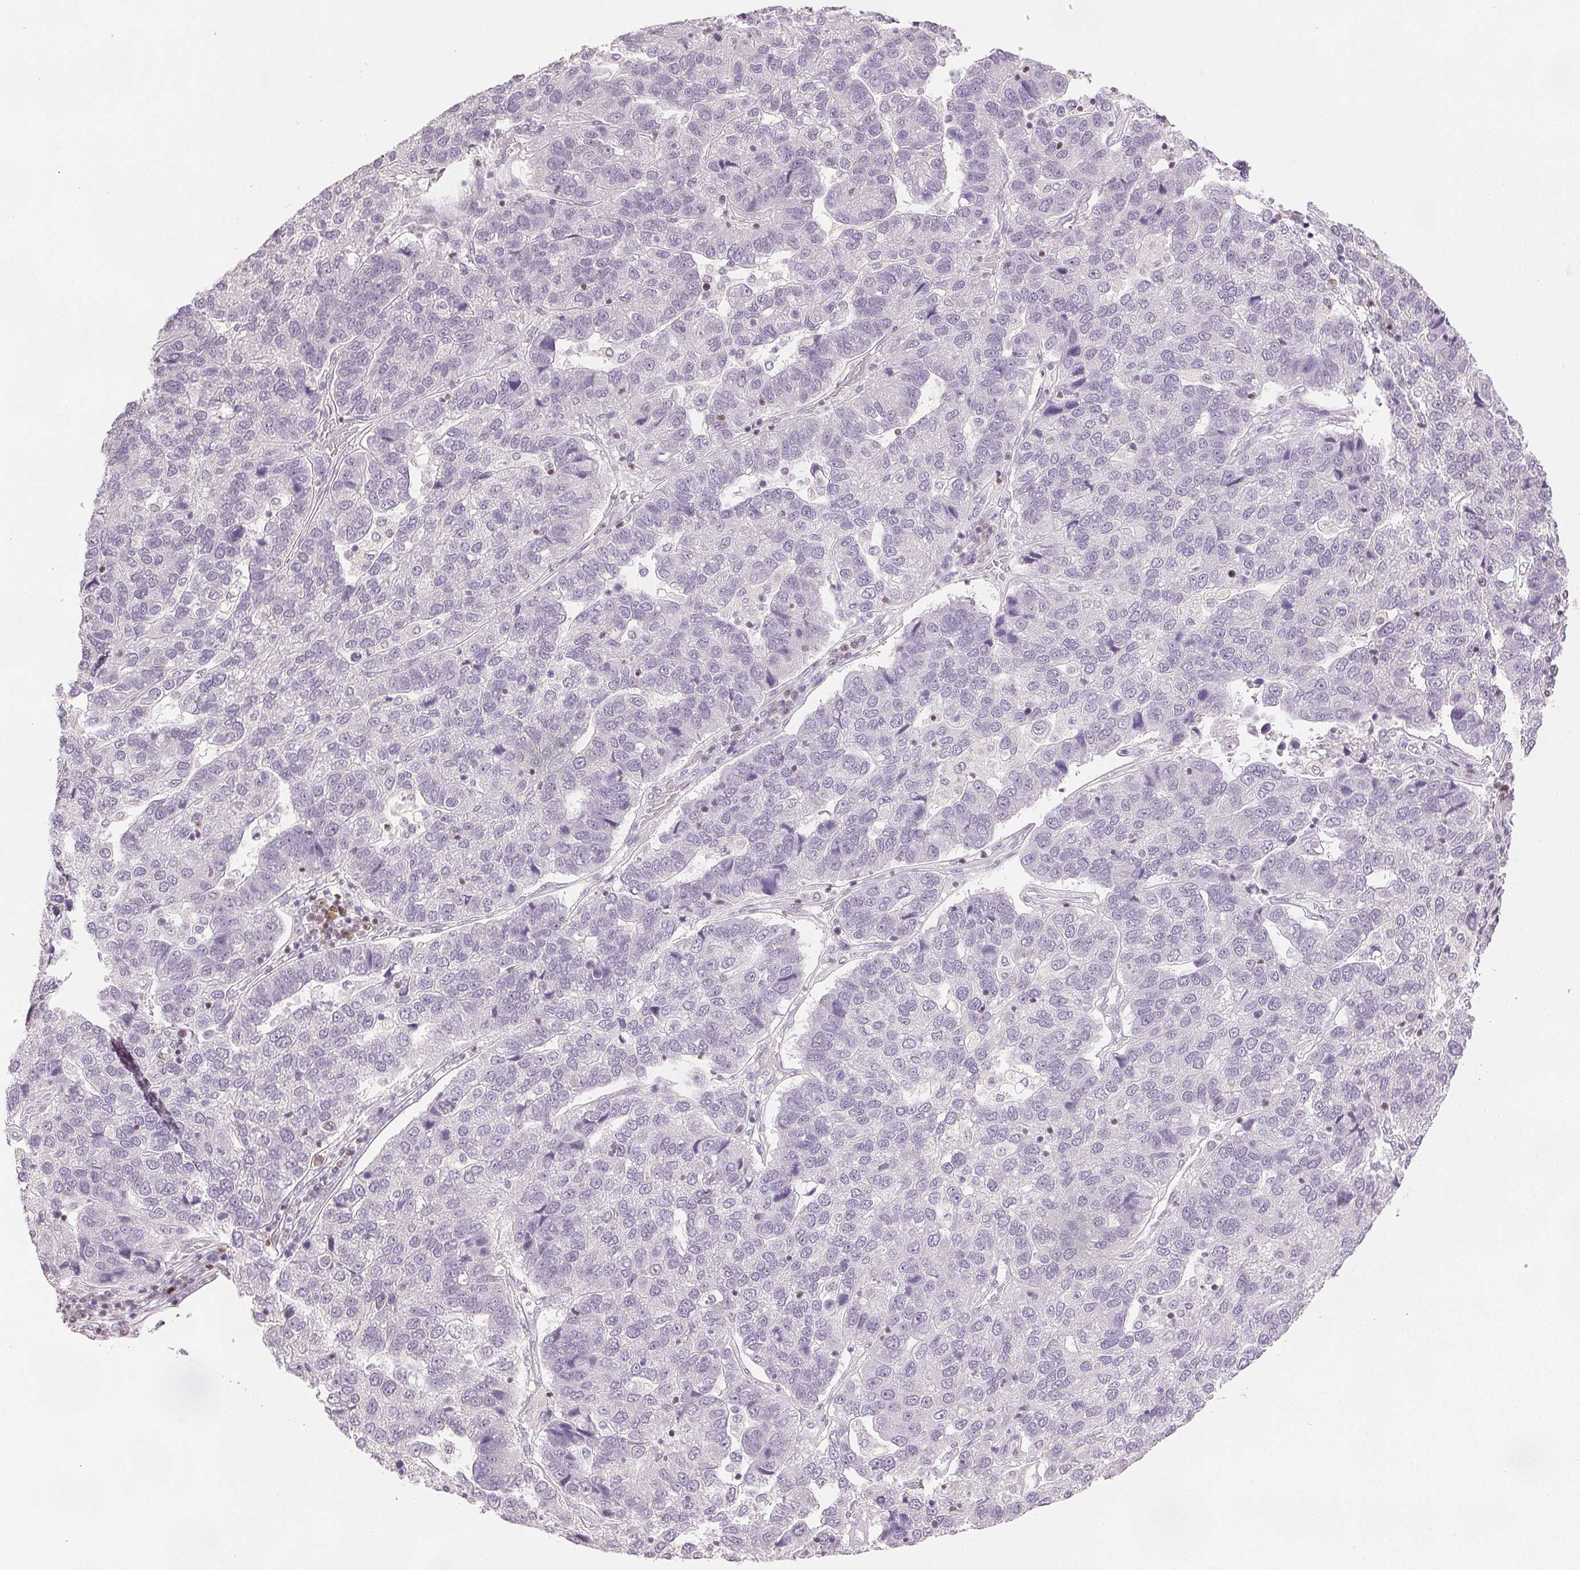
{"staining": {"intensity": "negative", "quantity": "none", "location": "none"}, "tissue": "pancreatic cancer", "cell_type": "Tumor cells", "image_type": "cancer", "snomed": [{"axis": "morphology", "description": "Adenocarcinoma, NOS"}, {"axis": "topography", "description": "Pancreas"}], "caption": "Pancreatic cancer was stained to show a protein in brown. There is no significant positivity in tumor cells. (DAB immunohistochemistry, high magnification).", "gene": "RUNX2", "patient": {"sex": "female", "age": 61}}